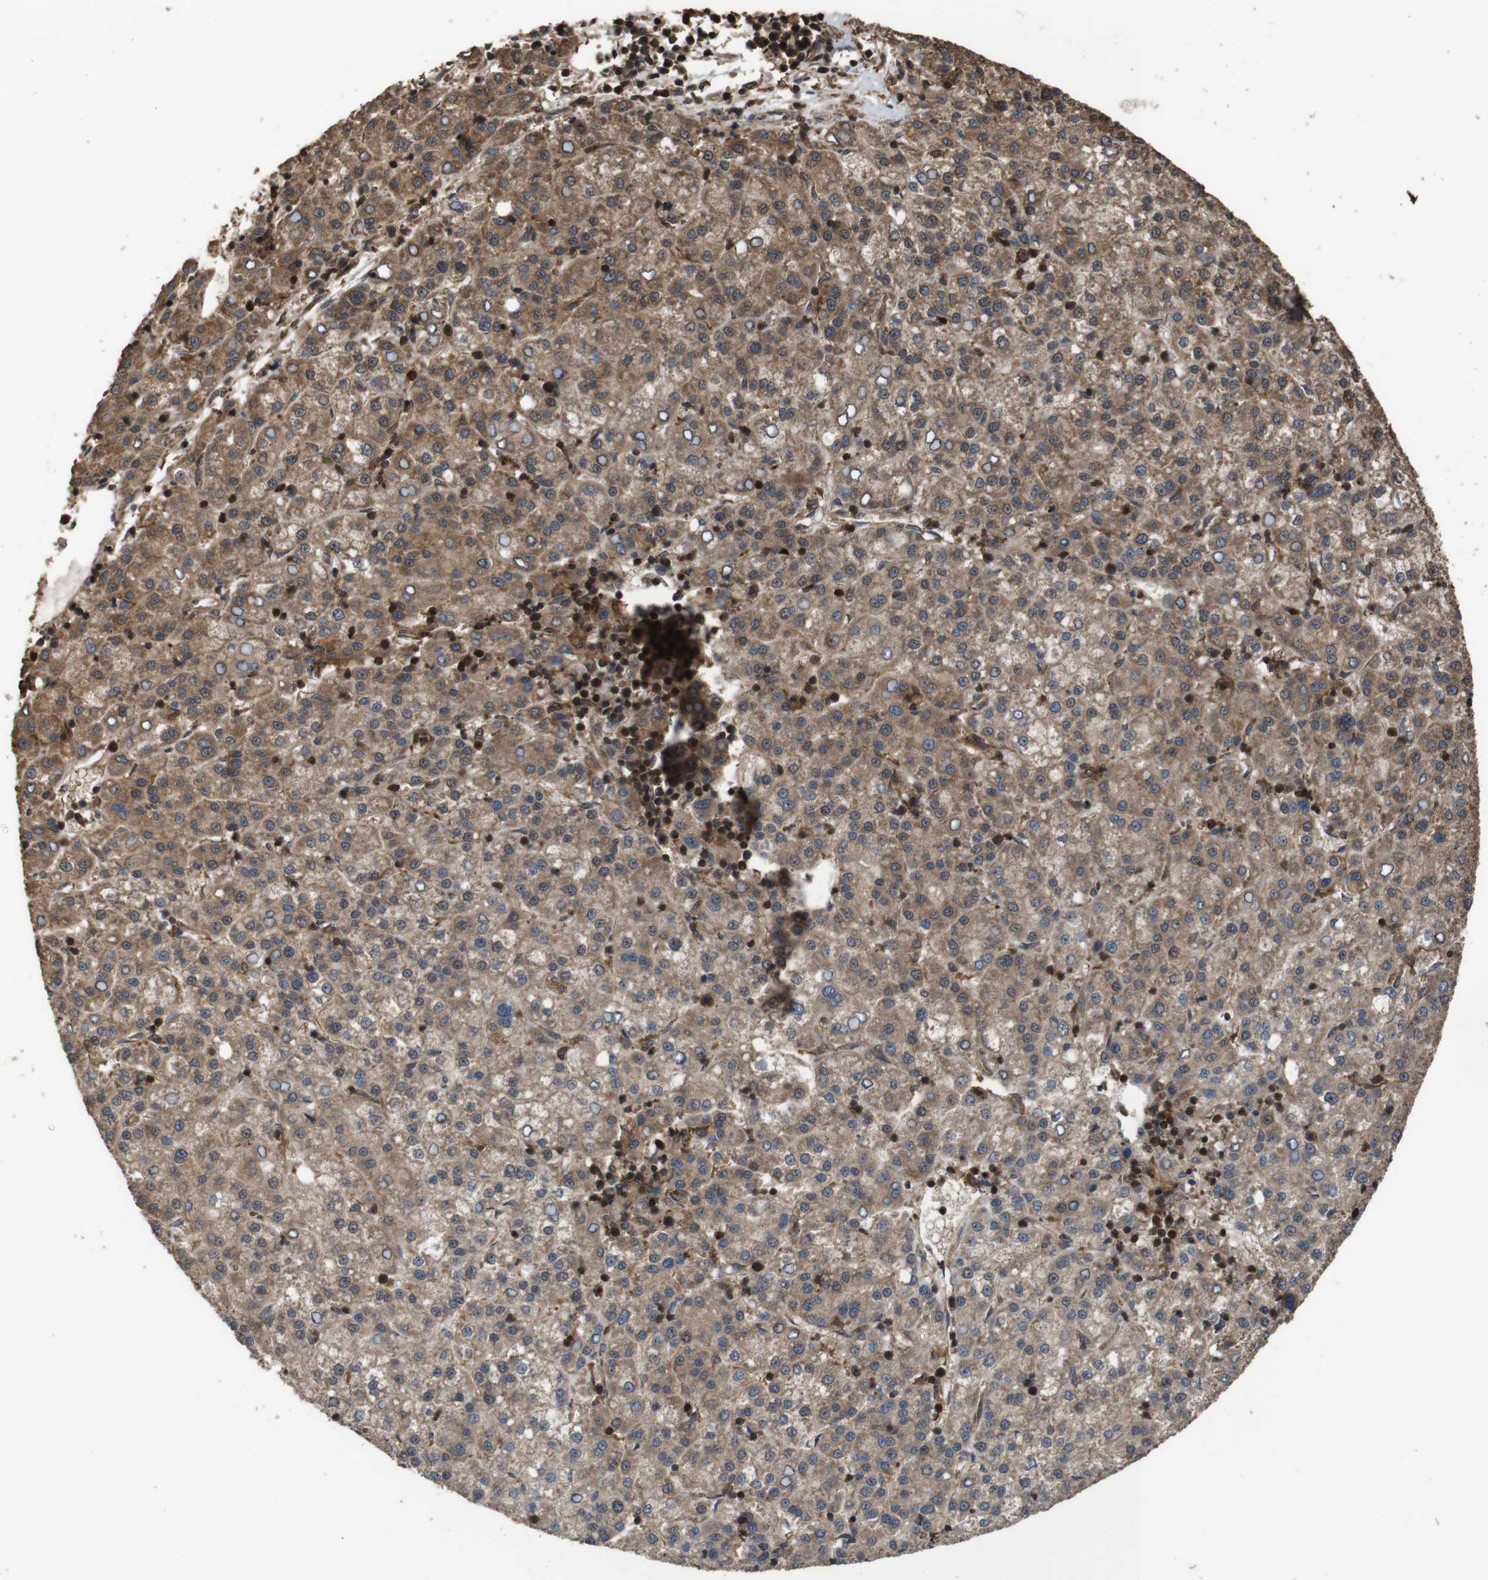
{"staining": {"intensity": "moderate", "quantity": ">75%", "location": "cytoplasmic/membranous"}, "tissue": "liver cancer", "cell_type": "Tumor cells", "image_type": "cancer", "snomed": [{"axis": "morphology", "description": "Carcinoma, Hepatocellular, NOS"}, {"axis": "topography", "description": "Liver"}], "caption": "Human liver cancer (hepatocellular carcinoma) stained for a protein (brown) demonstrates moderate cytoplasmic/membranous positive staining in about >75% of tumor cells.", "gene": "BAG4", "patient": {"sex": "female", "age": 58}}